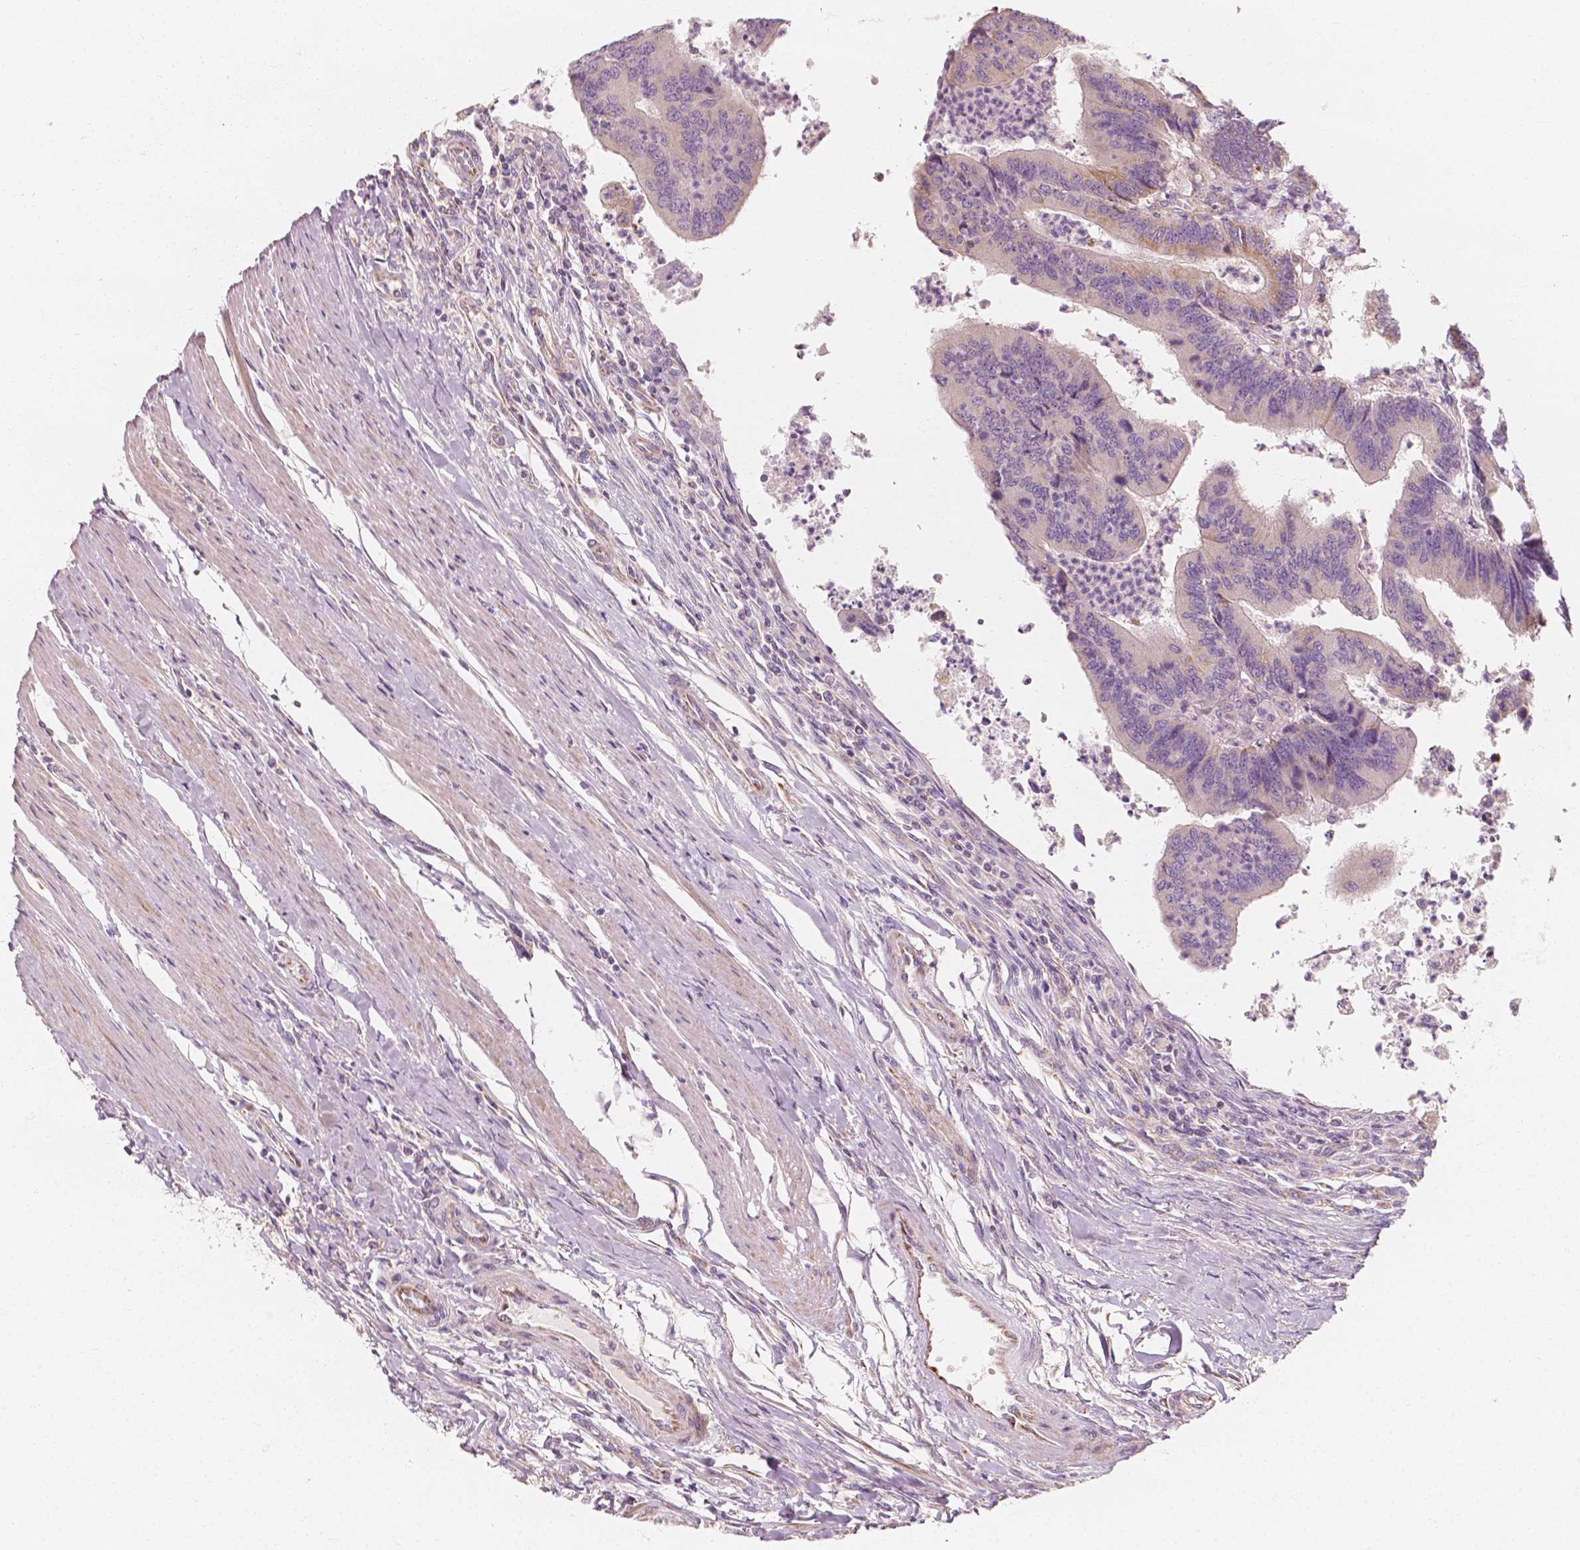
{"staining": {"intensity": "weak", "quantity": "<25%", "location": "cytoplasmic/membranous"}, "tissue": "colorectal cancer", "cell_type": "Tumor cells", "image_type": "cancer", "snomed": [{"axis": "morphology", "description": "Adenocarcinoma, NOS"}, {"axis": "topography", "description": "Colon"}], "caption": "The photomicrograph reveals no staining of tumor cells in adenocarcinoma (colorectal). (Brightfield microscopy of DAB immunohistochemistry (IHC) at high magnification).", "gene": "SHPK", "patient": {"sex": "female", "age": 67}}